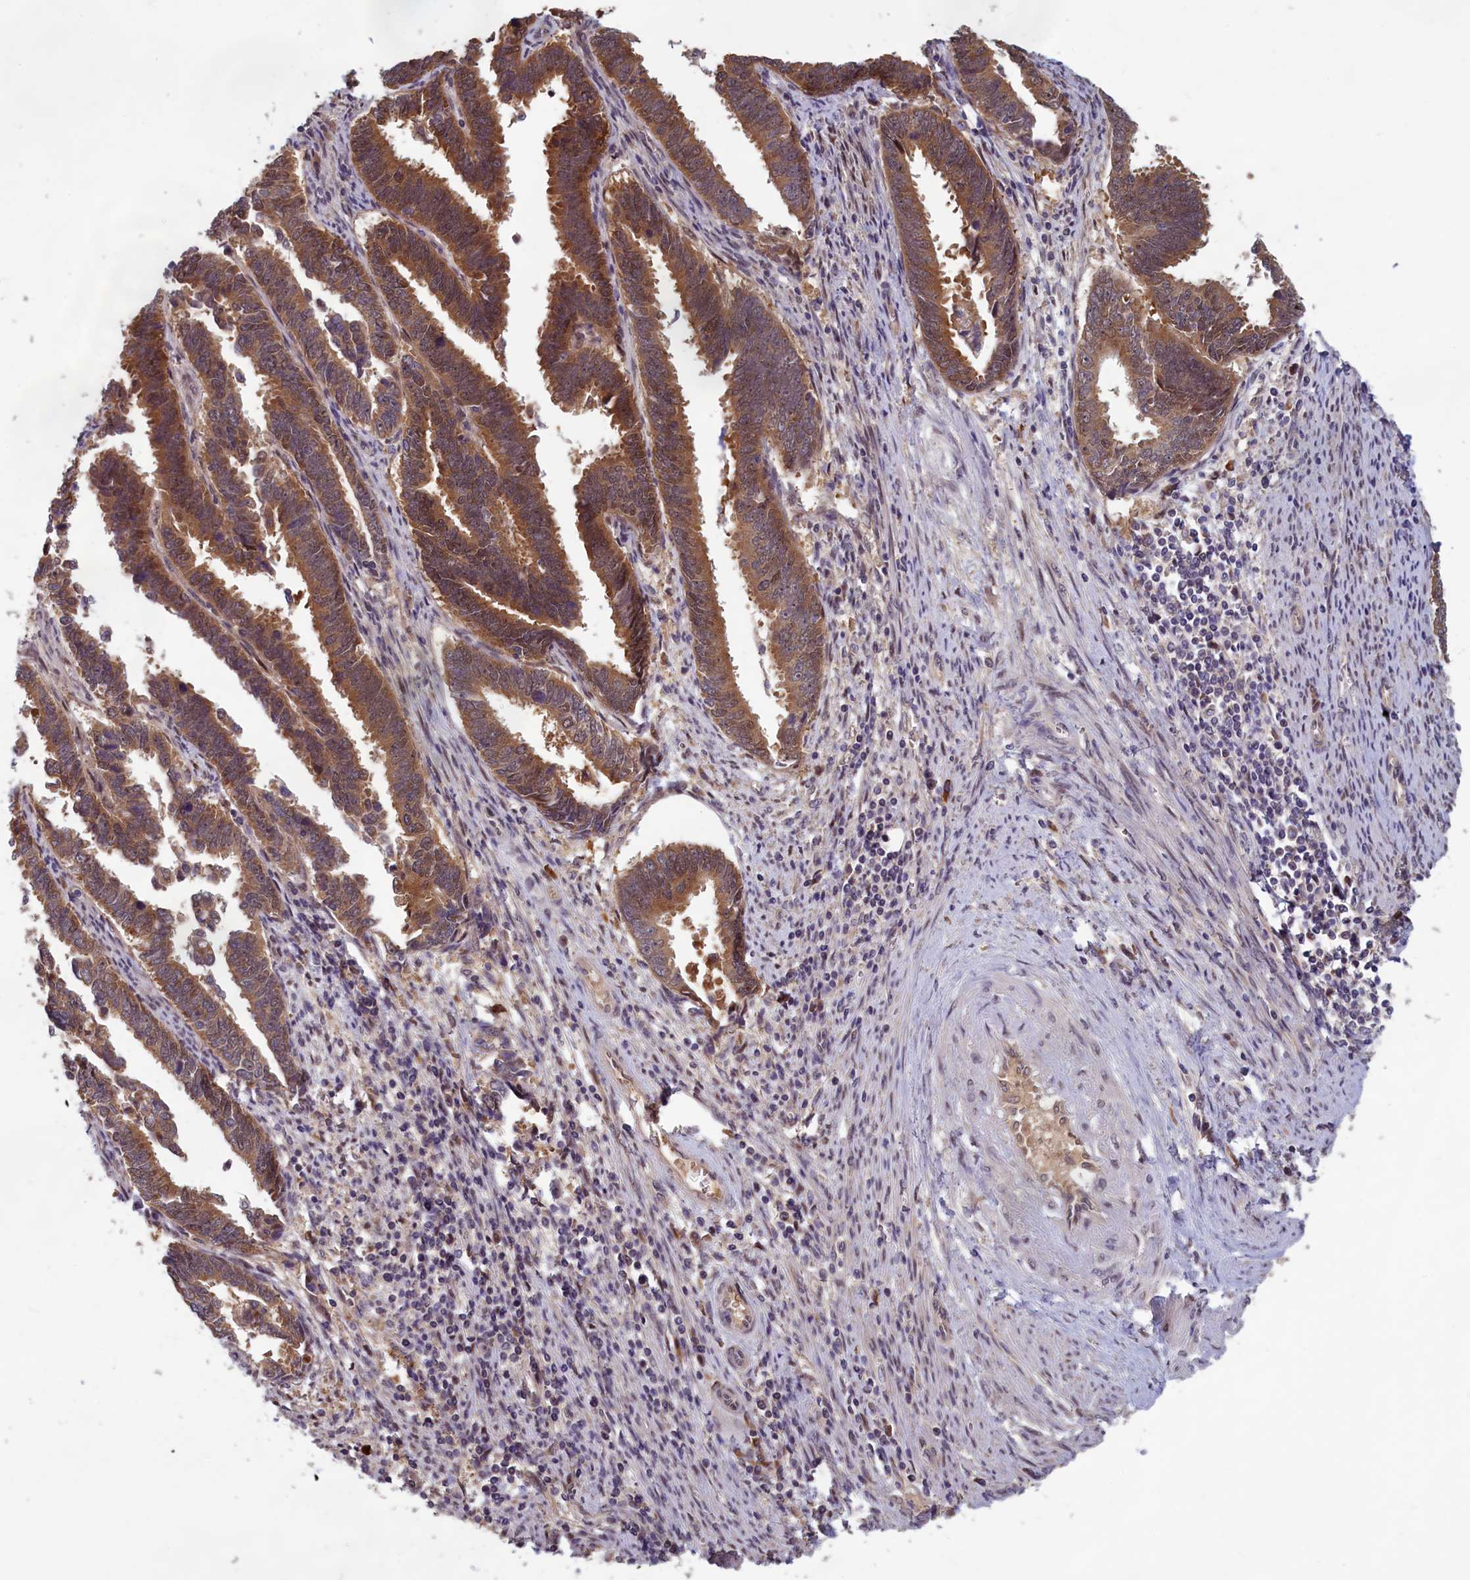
{"staining": {"intensity": "strong", "quantity": ">75%", "location": "cytoplasmic/membranous"}, "tissue": "endometrial cancer", "cell_type": "Tumor cells", "image_type": "cancer", "snomed": [{"axis": "morphology", "description": "Adenocarcinoma, NOS"}, {"axis": "topography", "description": "Endometrium"}], "caption": "Strong cytoplasmic/membranous positivity is seen in approximately >75% of tumor cells in endometrial cancer (adenocarcinoma).", "gene": "CCDC15", "patient": {"sex": "female", "age": 75}}